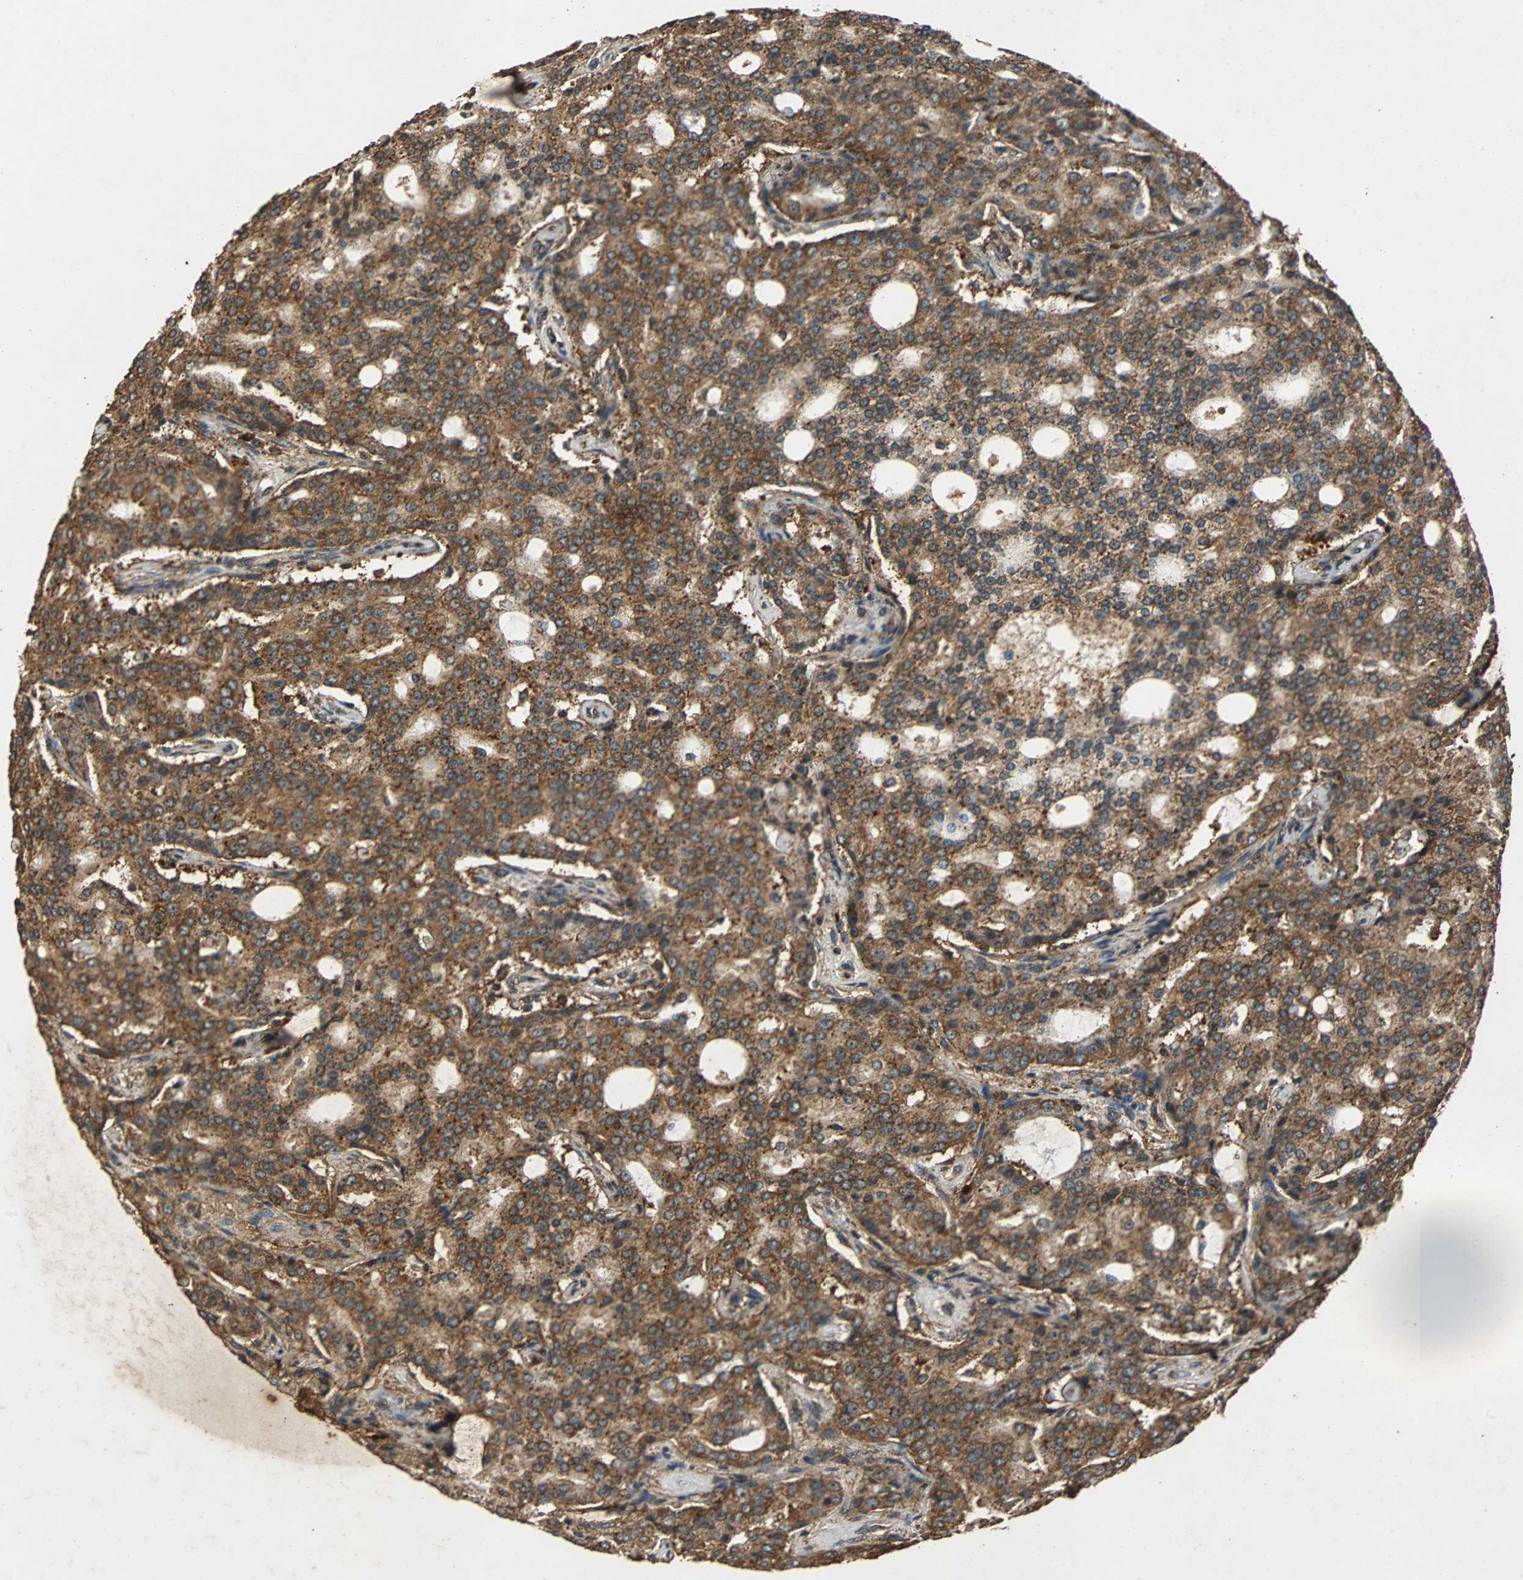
{"staining": {"intensity": "strong", "quantity": ">75%", "location": "cytoplasmic/membranous"}, "tissue": "prostate cancer", "cell_type": "Tumor cells", "image_type": "cancer", "snomed": [{"axis": "morphology", "description": "Adenocarcinoma, High grade"}, {"axis": "topography", "description": "Prostate"}], "caption": "Protein expression analysis of human prostate cancer reveals strong cytoplasmic/membranous positivity in about >75% of tumor cells.", "gene": "NAA10", "patient": {"sex": "male", "age": 72}}